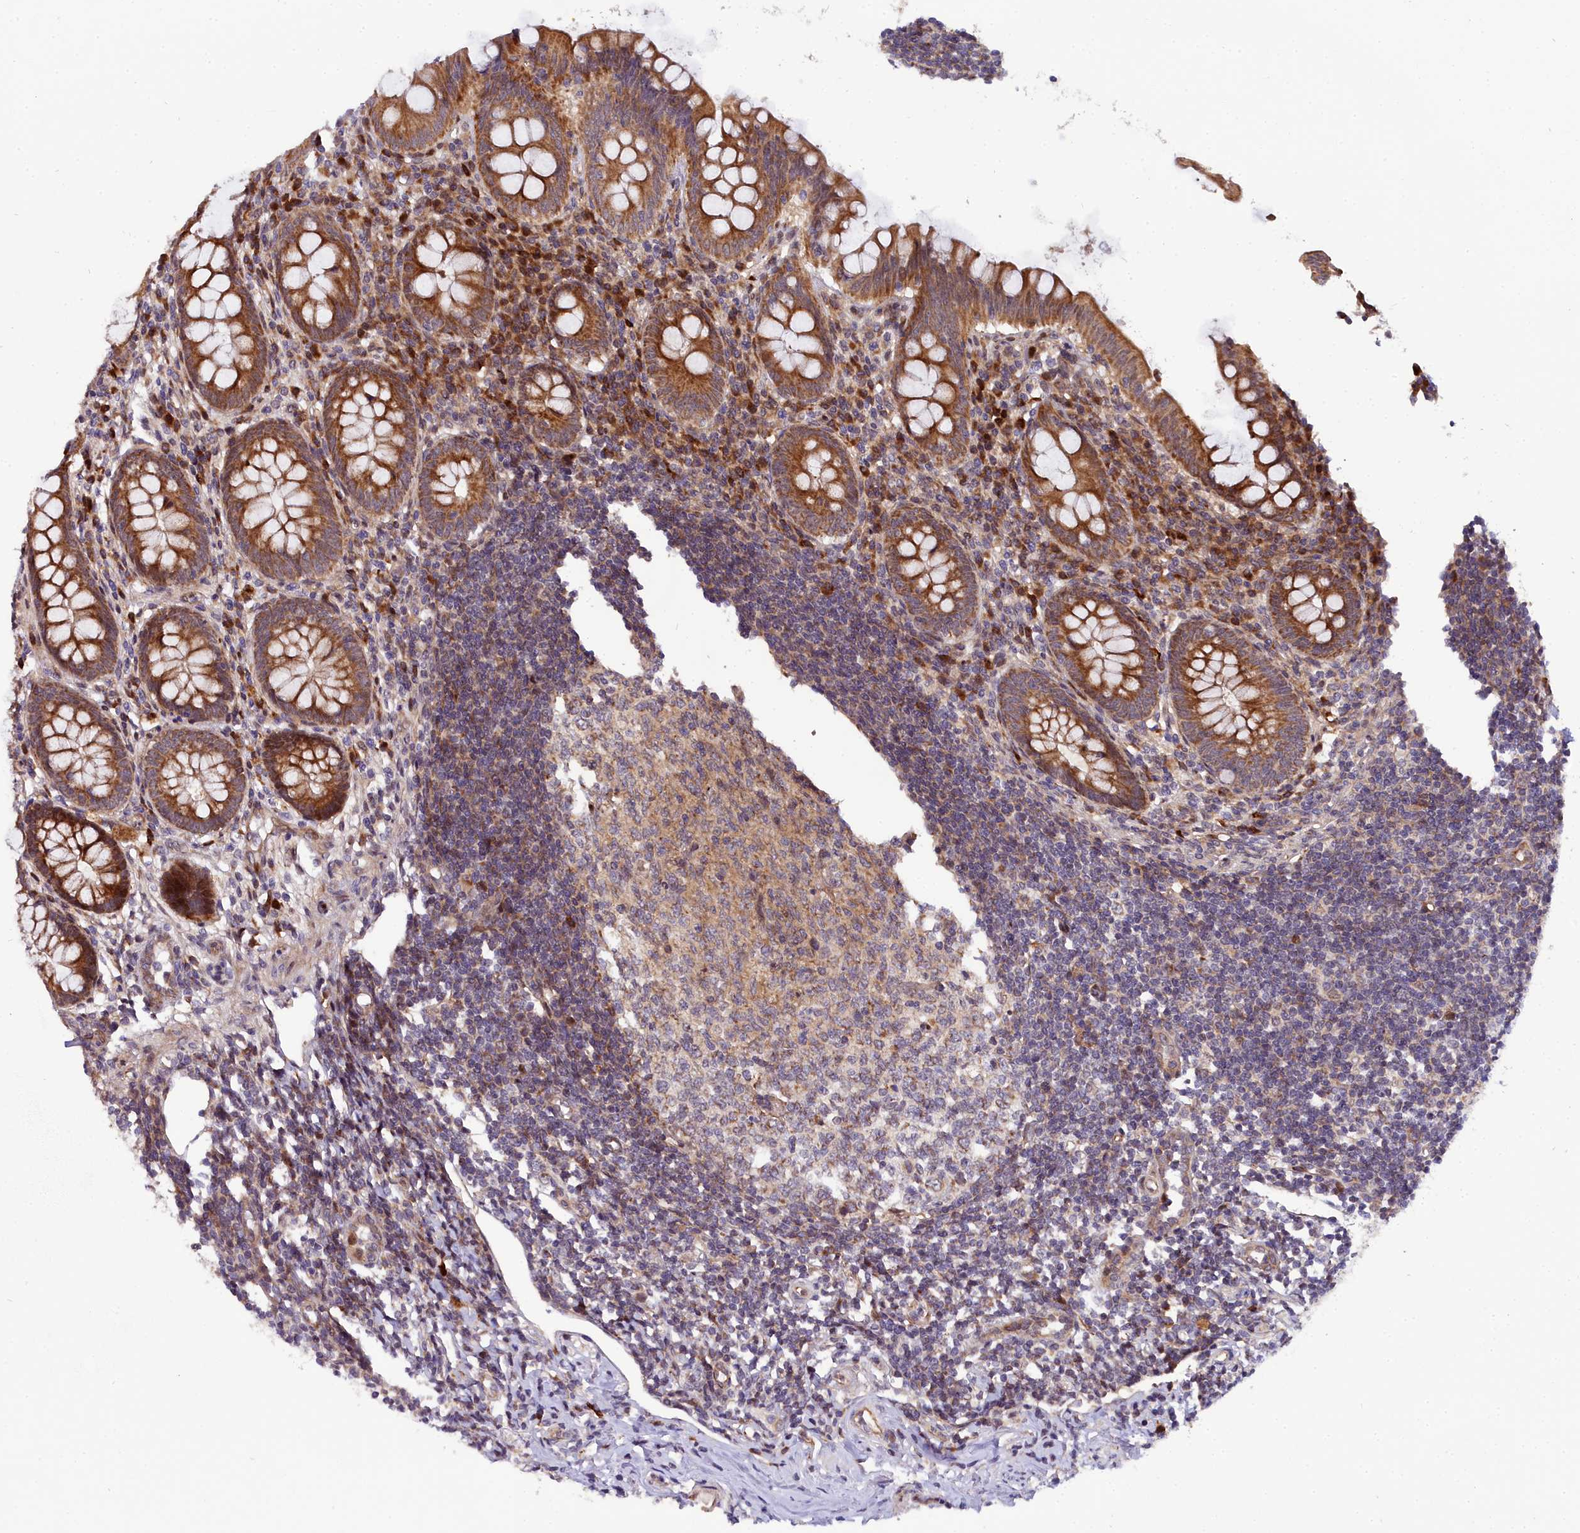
{"staining": {"intensity": "strong", "quantity": ">75%", "location": "cytoplasmic/membranous"}, "tissue": "appendix", "cell_type": "Glandular cells", "image_type": "normal", "snomed": [{"axis": "morphology", "description": "Normal tissue, NOS"}, {"axis": "topography", "description": "Appendix"}], "caption": "High-power microscopy captured an immunohistochemistry (IHC) image of benign appendix, revealing strong cytoplasmic/membranous expression in approximately >75% of glandular cells.", "gene": "MRPS11", "patient": {"sex": "female", "age": 33}}